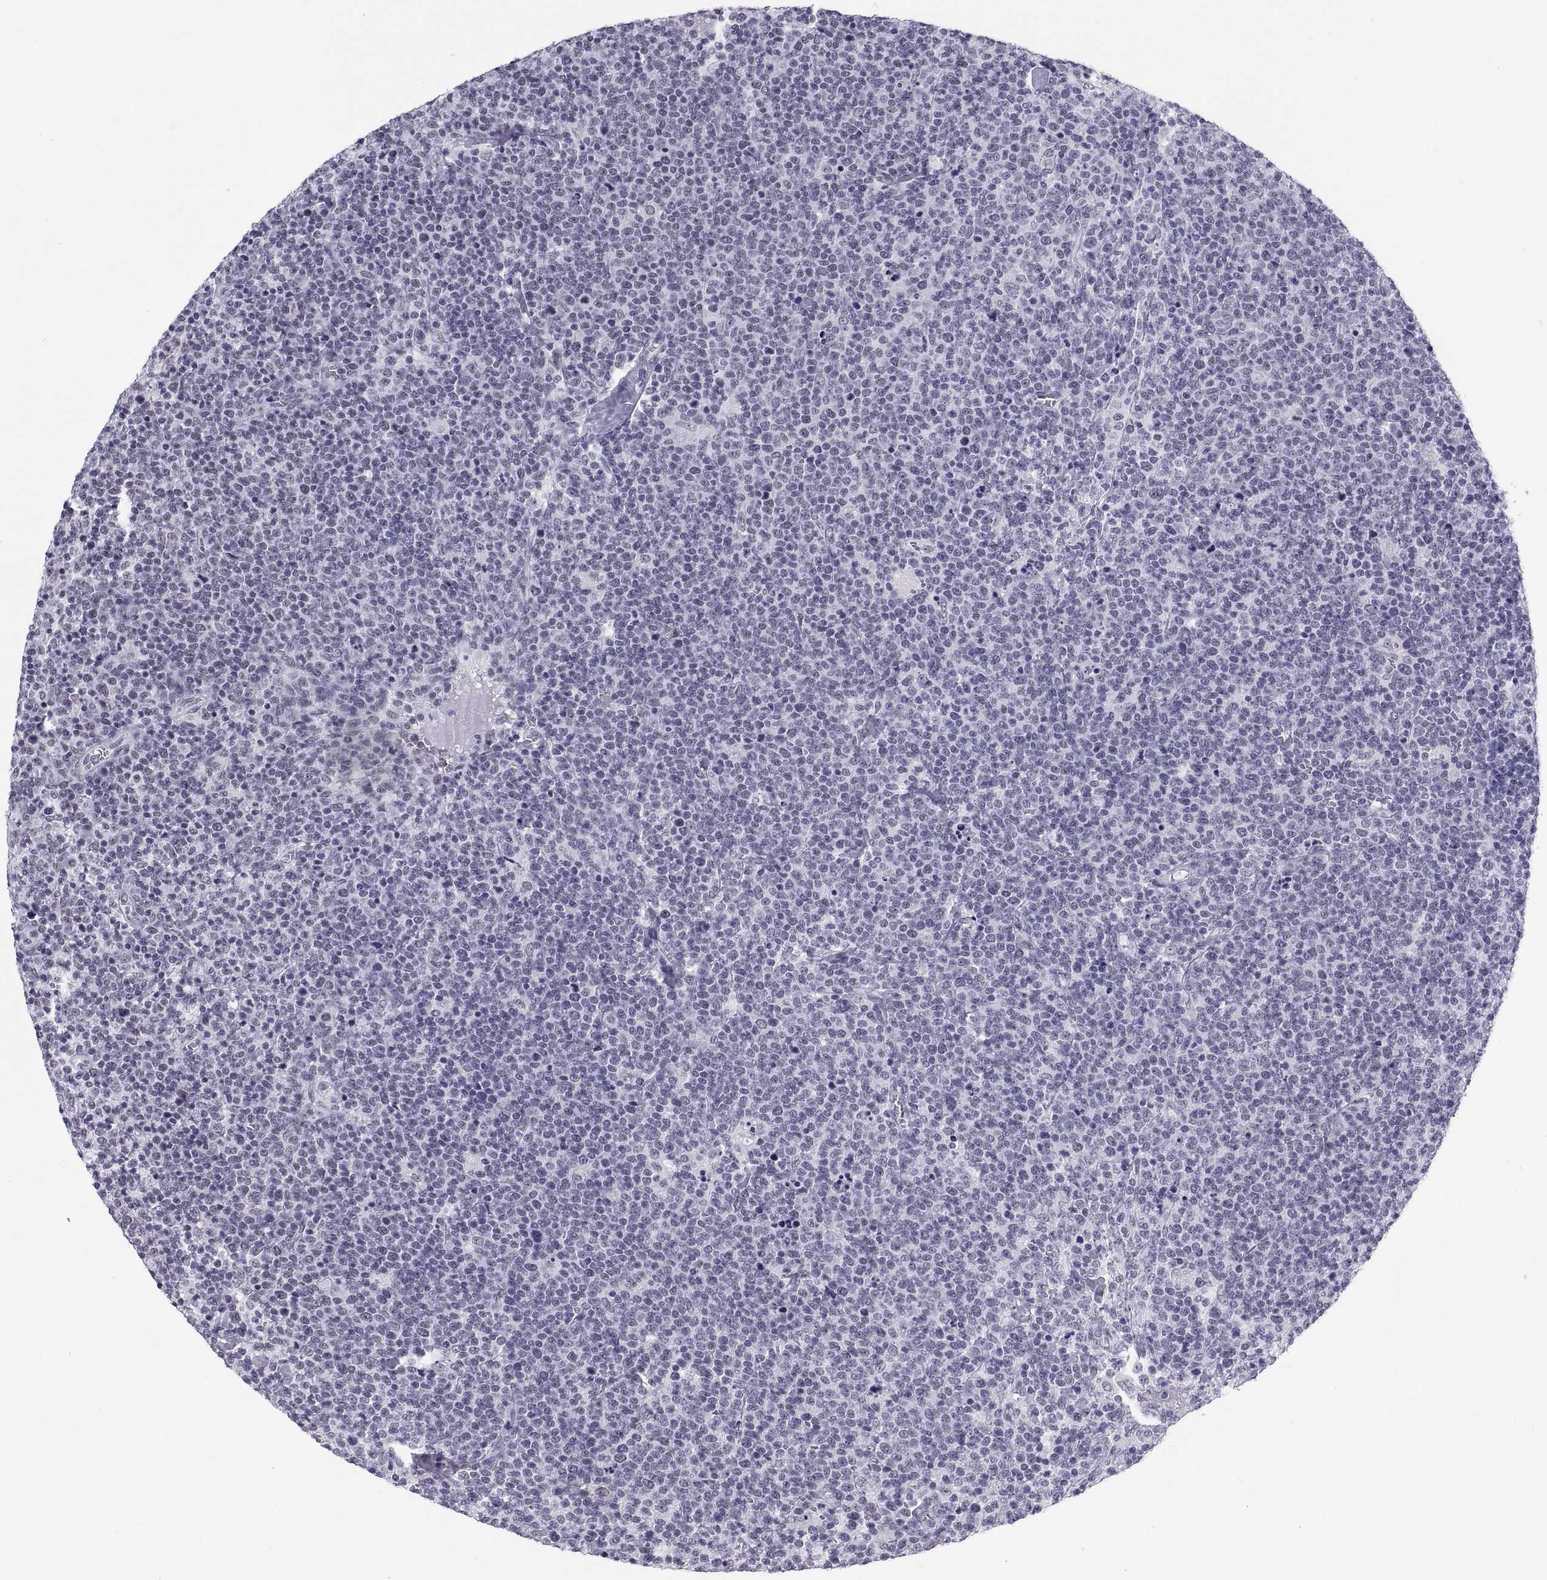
{"staining": {"intensity": "negative", "quantity": "none", "location": "none"}, "tissue": "lymphoma", "cell_type": "Tumor cells", "image_type": "cancer", "snomed": [{"axis": "morphology", "description": "Malignant lymphoma, non-Hodgkin's type, High grade"}, {"axis": "topography", "description": "Lymph node"}], "caption": "Image shows no protein positivity in tumor cells of high-grade malignant lymphoma, non-Hodgkin's type tissue.", "gene": "NEUROD6", "patient": {"sex": "male", "age": 61}}